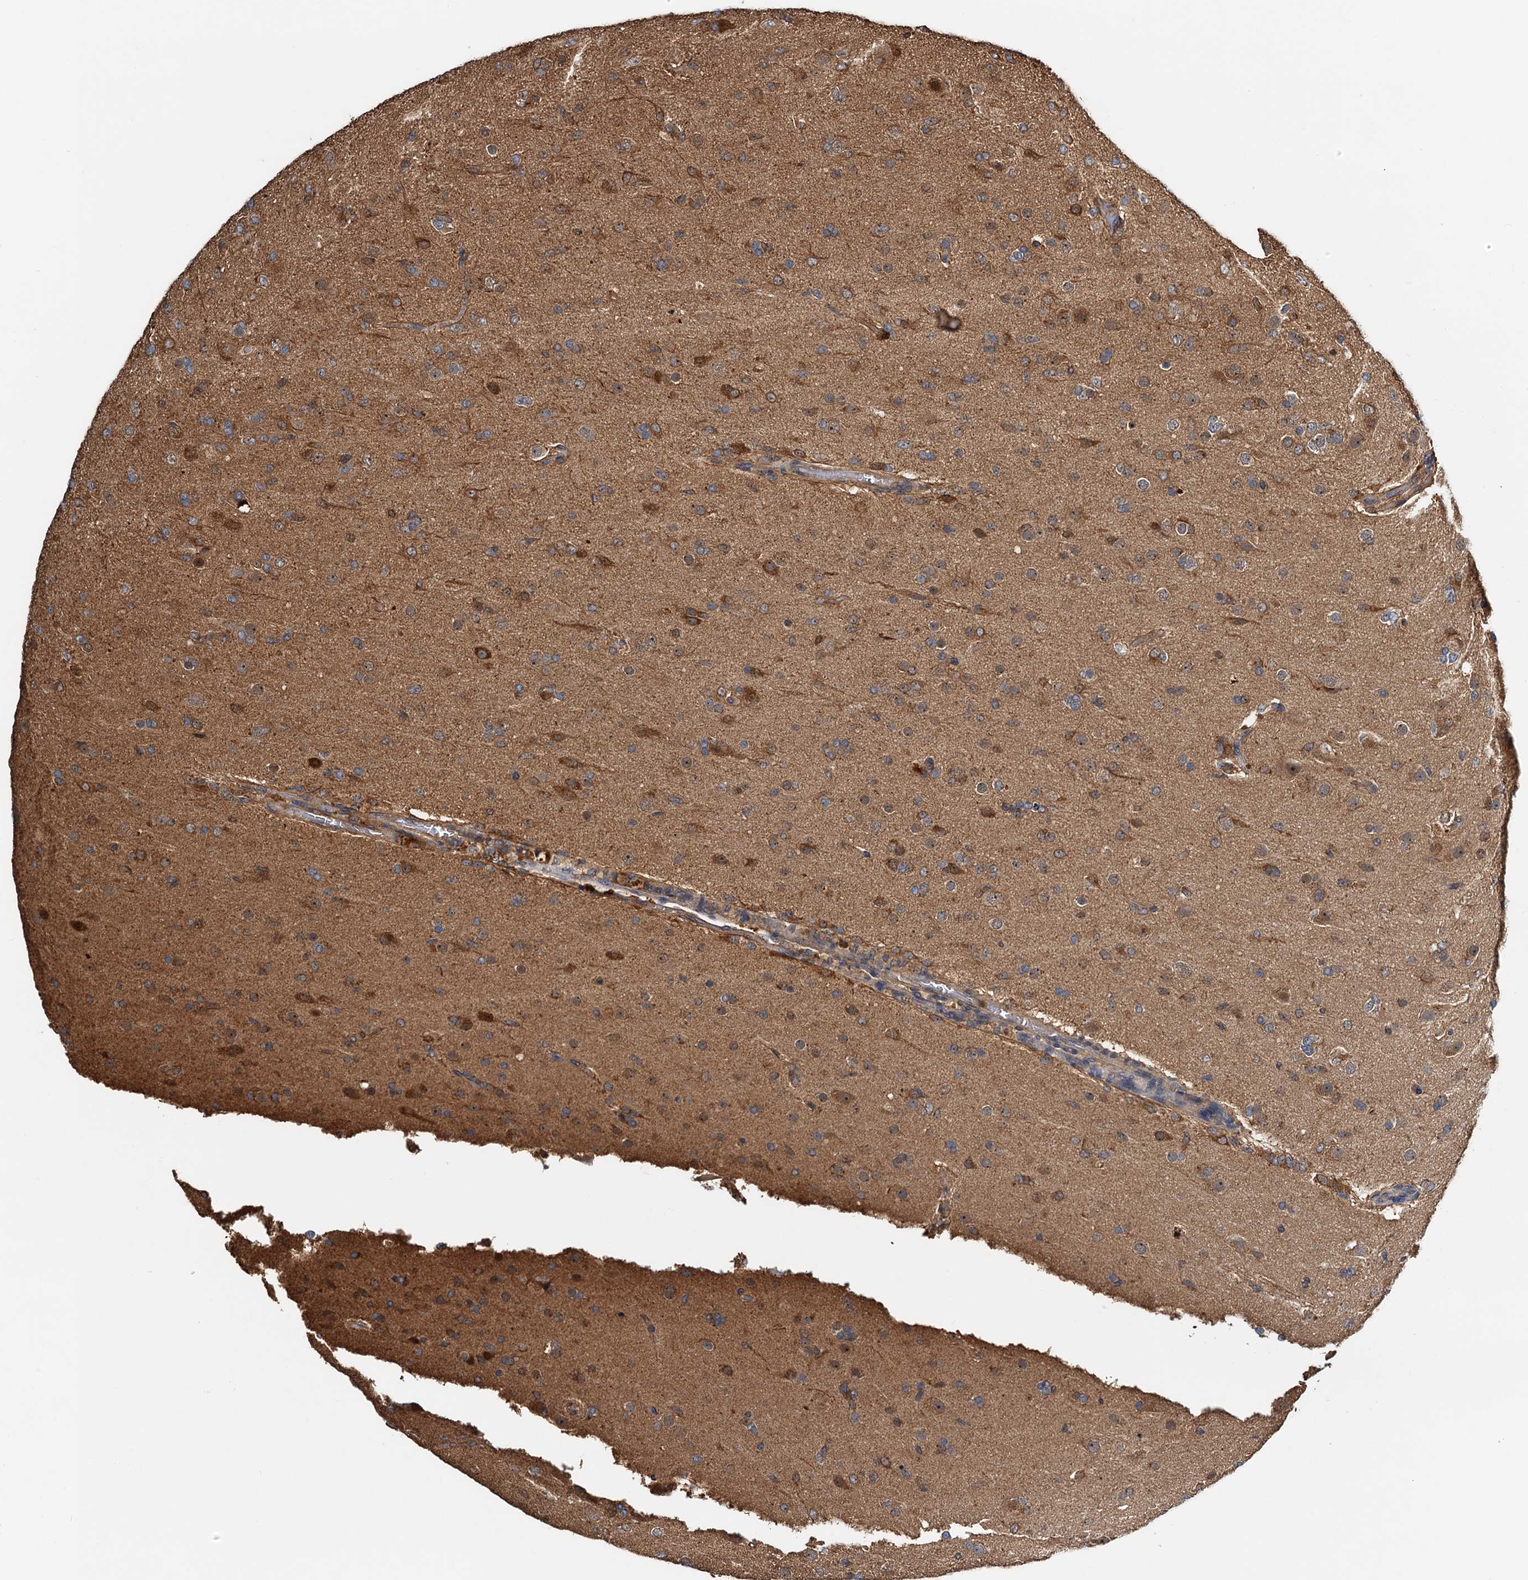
{"staining": {"intensity": "weak", "quantity": "<25%", "location": "cytoplasmic/membranous"}, "tissue": "glioma", "cell_type": "Tumor cells", "image_type": "cancer", "snomed": [{"axis": "morphology", "description": "Glioma, malignant, Low grade"}, {"axis": "topography", "description": "Brain"}], "caption": "High power microscopy image of an IHC image of glioma, revealing no significant staining in tumor cells.", "gene": "USP6NL", "patient": {"sex": "male", "age": 65}}